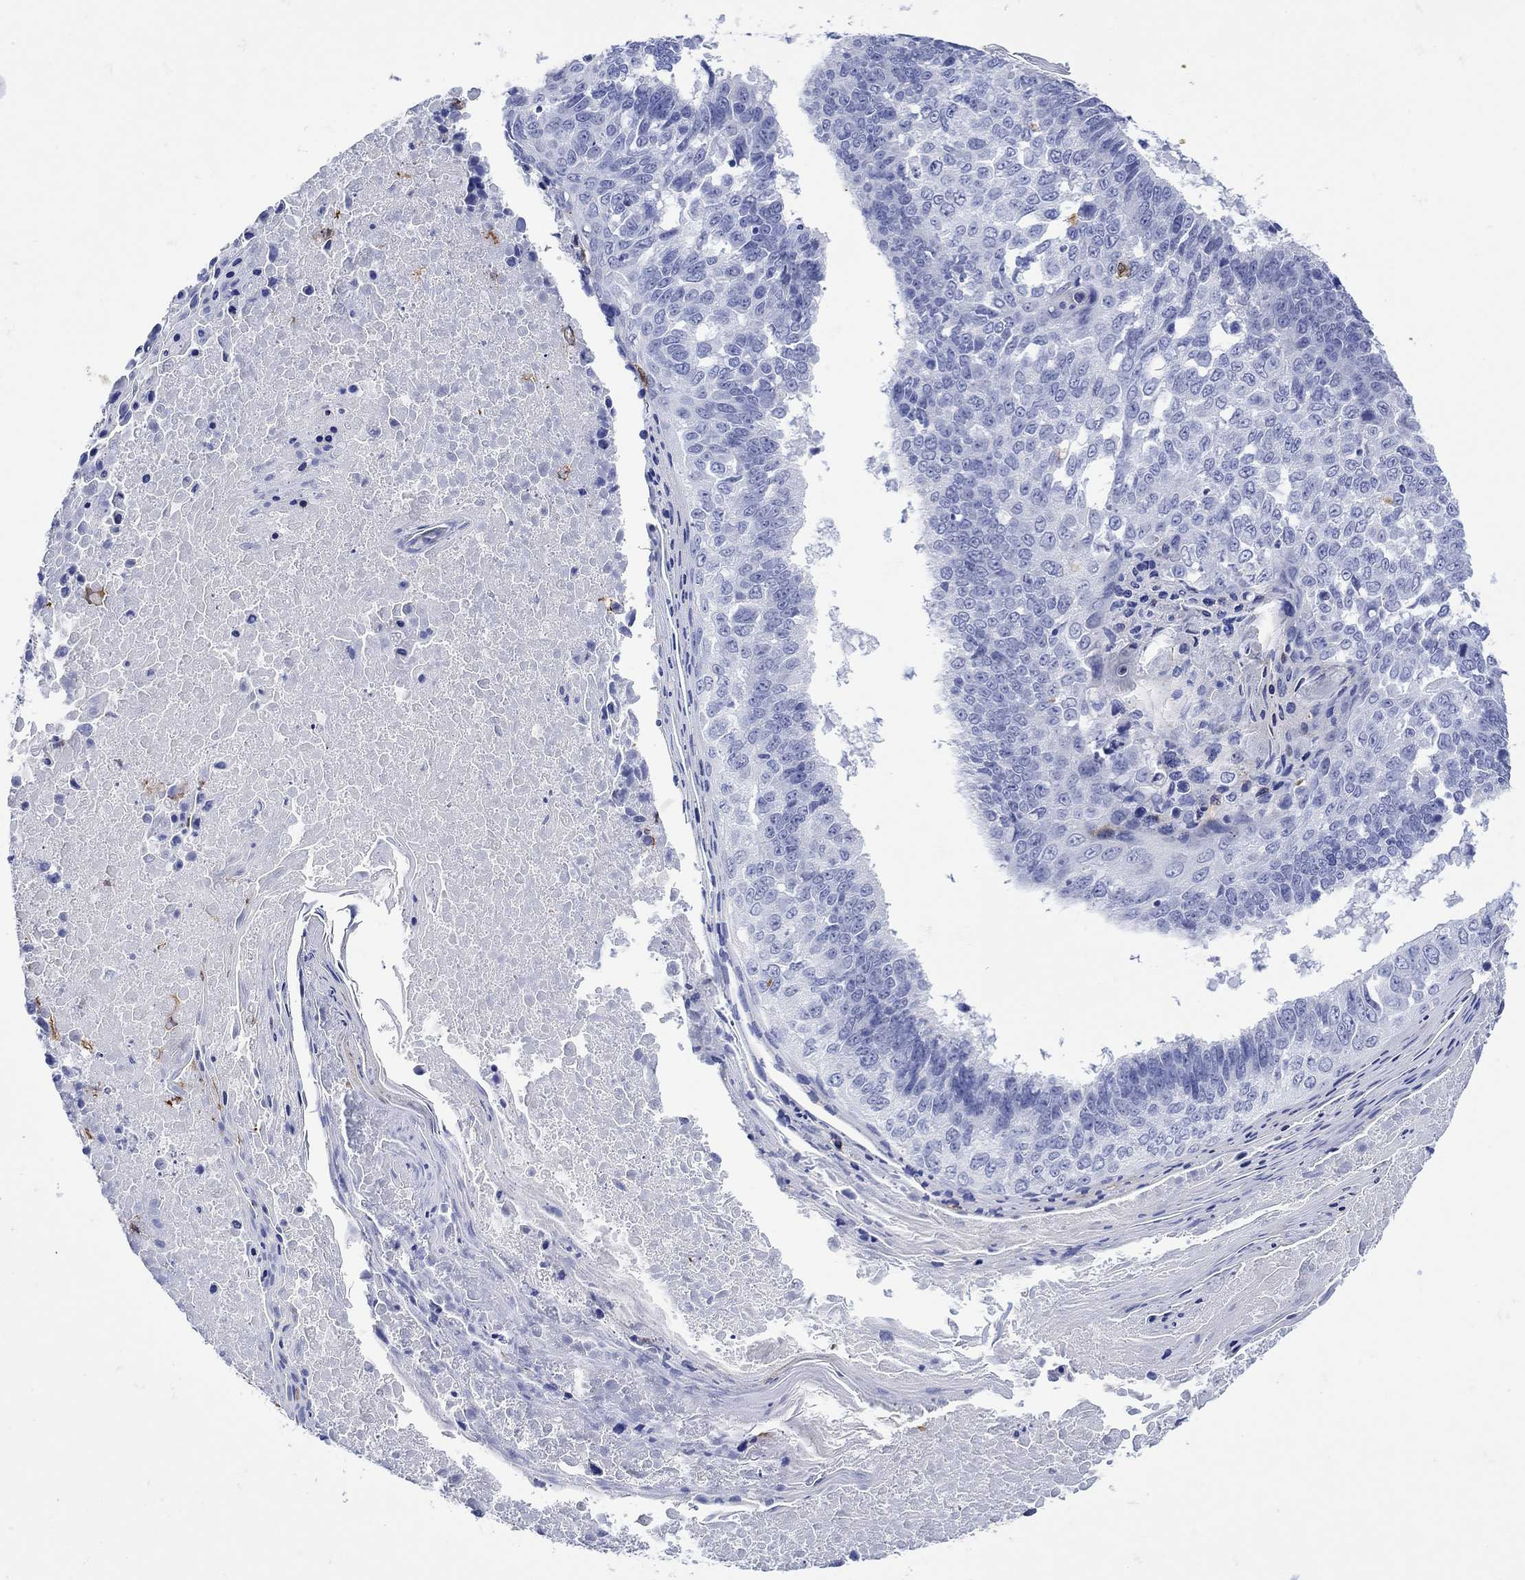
{"staining": {"intensity": "negative", "quantity": "none", "location": "none"}, "tissue": "lung cancer", "cell_type": "Tumor cells", "image_type": "cancer", "snomed": [{"axis": "morphology", "description": "Squamous cell carcinoma, NOS"}, {"axis": "topography", "description": "Lung"}], "caption": "The IHC image has no significant staining in tumor cells of lung cancer tissue.", "gene": "LINGO3", "patient": {"sex": "male", "age": 73}}